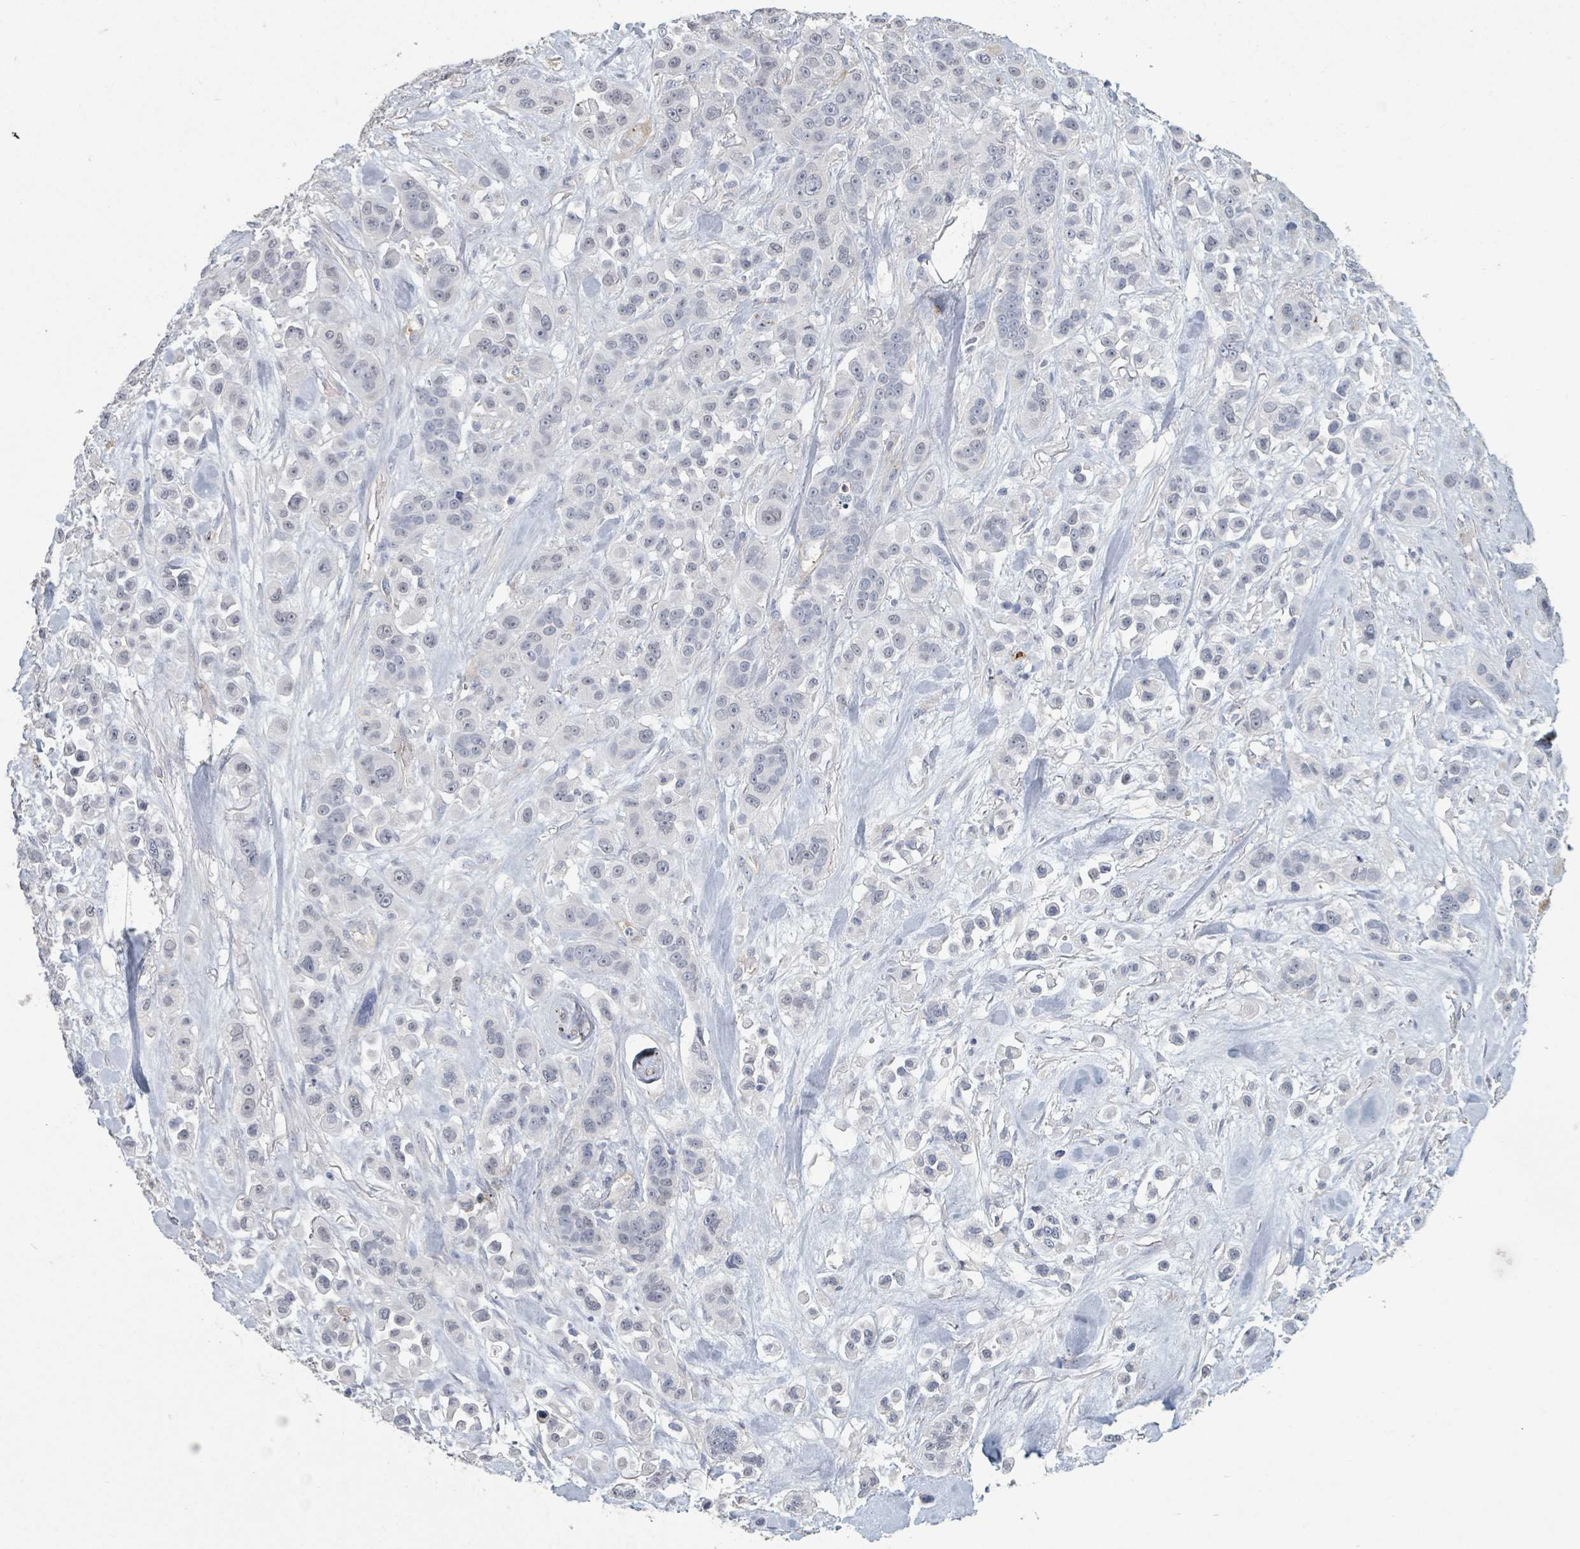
{"staining": {"intensity": "negative", "quantity": "none", "location": "none"}, "tissue": "skin cancer", "cell_type": "Tumor cells", "image_type": "cancer", "snomed": [{"axis": "morphology", "description": "Squamous cell carcinoma, NOS"}, {"axis": "topography", "description": "Skin"}], "caption": "This is a histopathology image of immunohistochemistry staining of skin cancer (squamous cell carcinoma), which shows no positivity in tumor cells.", "gene": "PLAUR", "patient": {"sex": "male", "age": 67}}